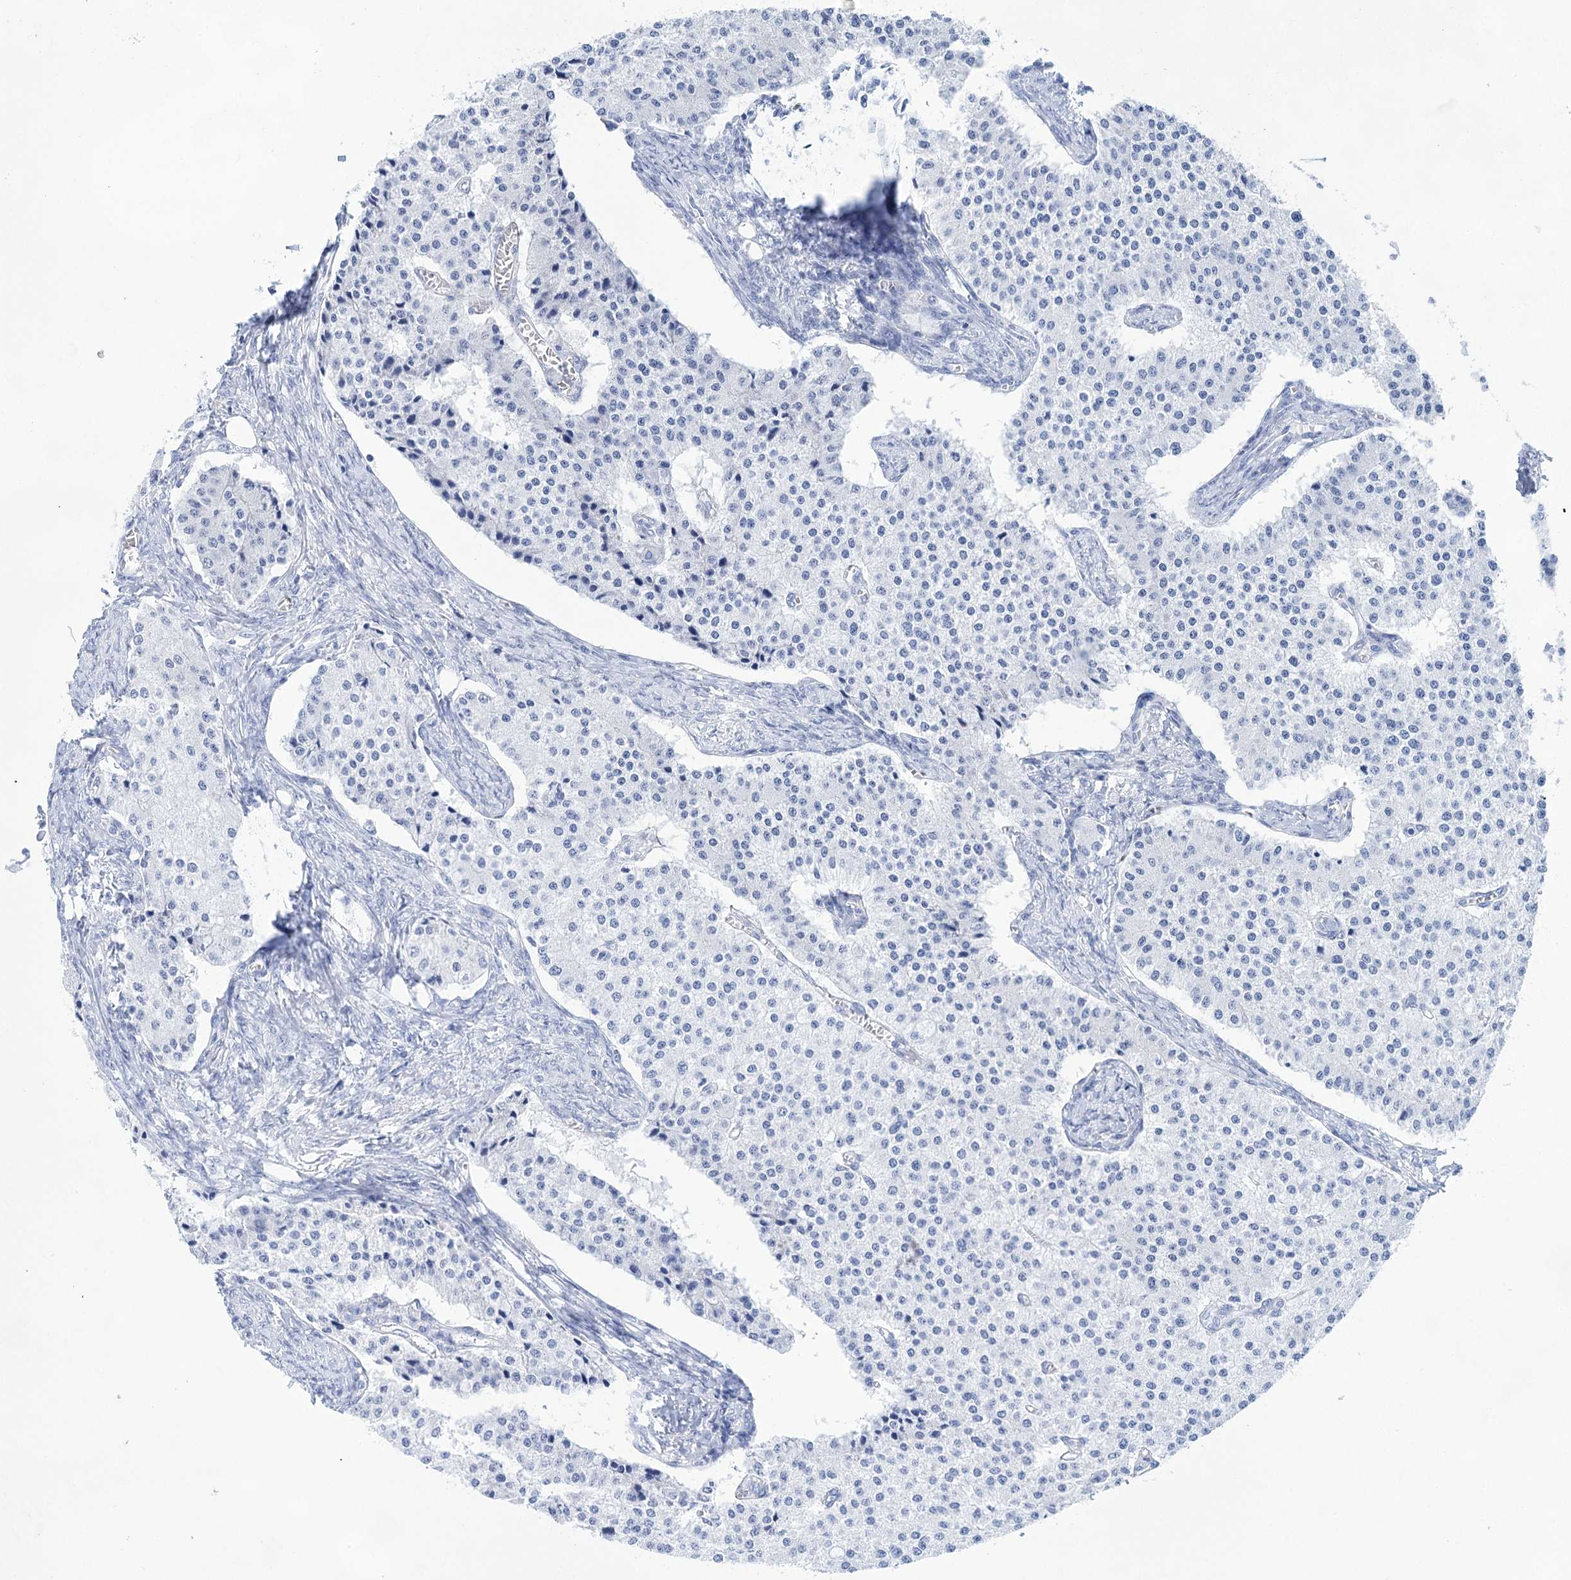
{"staining": {"intensity": "negative", "quantity": "none", "location": "none"}, "tissue": "carcinoid", "cell_type": "Tumor cells", "image_type": "cancer", "snomed": [{"axis": "morphology", "description": "Carcinoid, malignant, NOS"}, {"axis": "topography", "description": "Colon"}], "caption": "Human carcinoid stained for a protein using immunohistochemistry (IHC) demonstrates no staining in tumor cells.", "gene": "LALBA", "patient": {"sex": "female", "age": 52}}